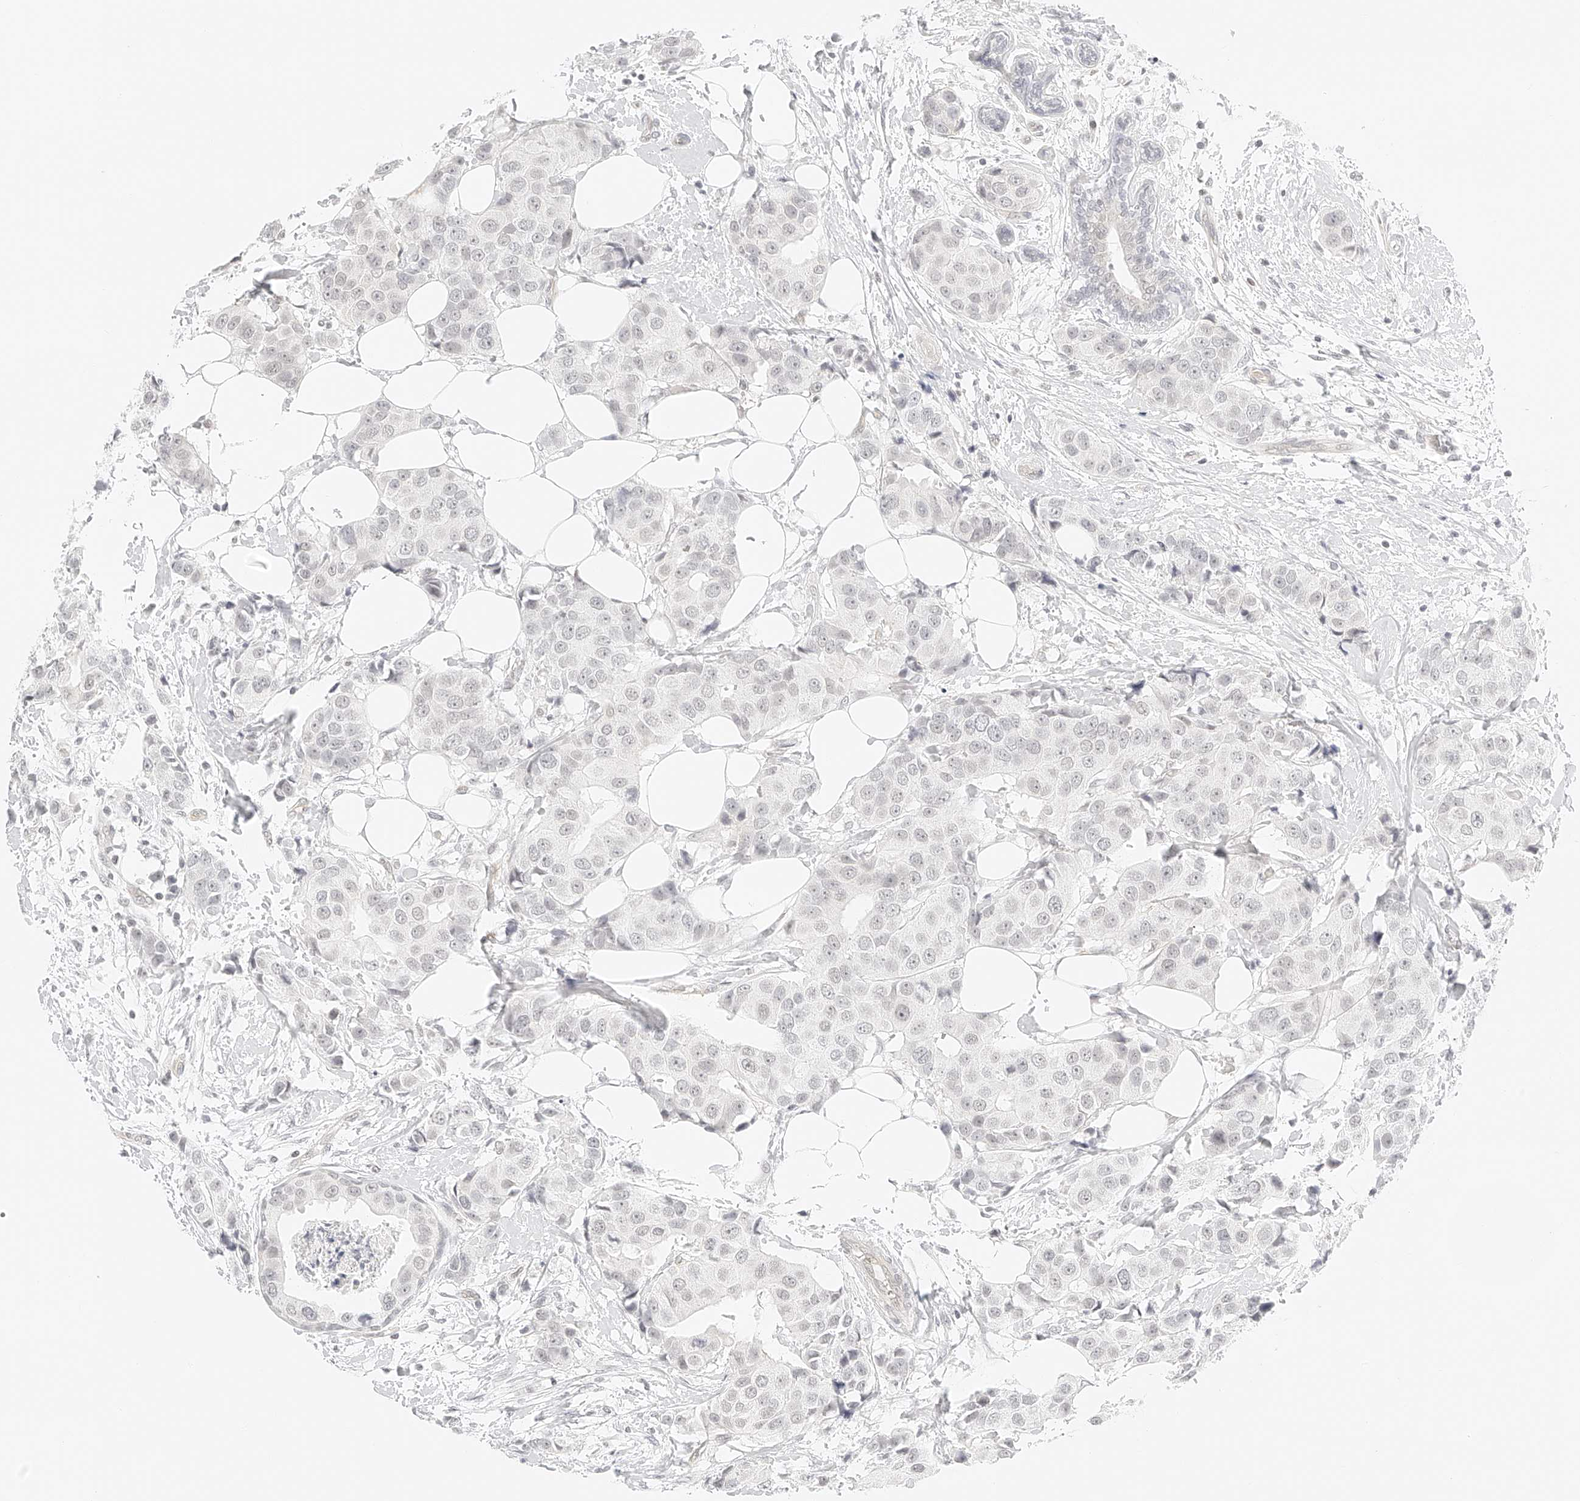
{"staining": {"intensity": "negative", "quantity": "none", "location": "none"}, "tissue": "breast cancer", "cell_type": "Tumor cells", "image_type": "cancer", "snomed": [{"axis": "morphology", "description": "Normal tissue, NOS"}, {"axis": "morphology", "description": "Duct carcinoma"}, {"axis": "topography", "description": "Breast"}], "caption": "An immunohistochemistry image of breast intraductal carcinoma is shown. There is no staining in tumor cells of breast intraductal carcinoma.", "gene": "ZFP69", "patient": {"sex": "female", "age": 39}}